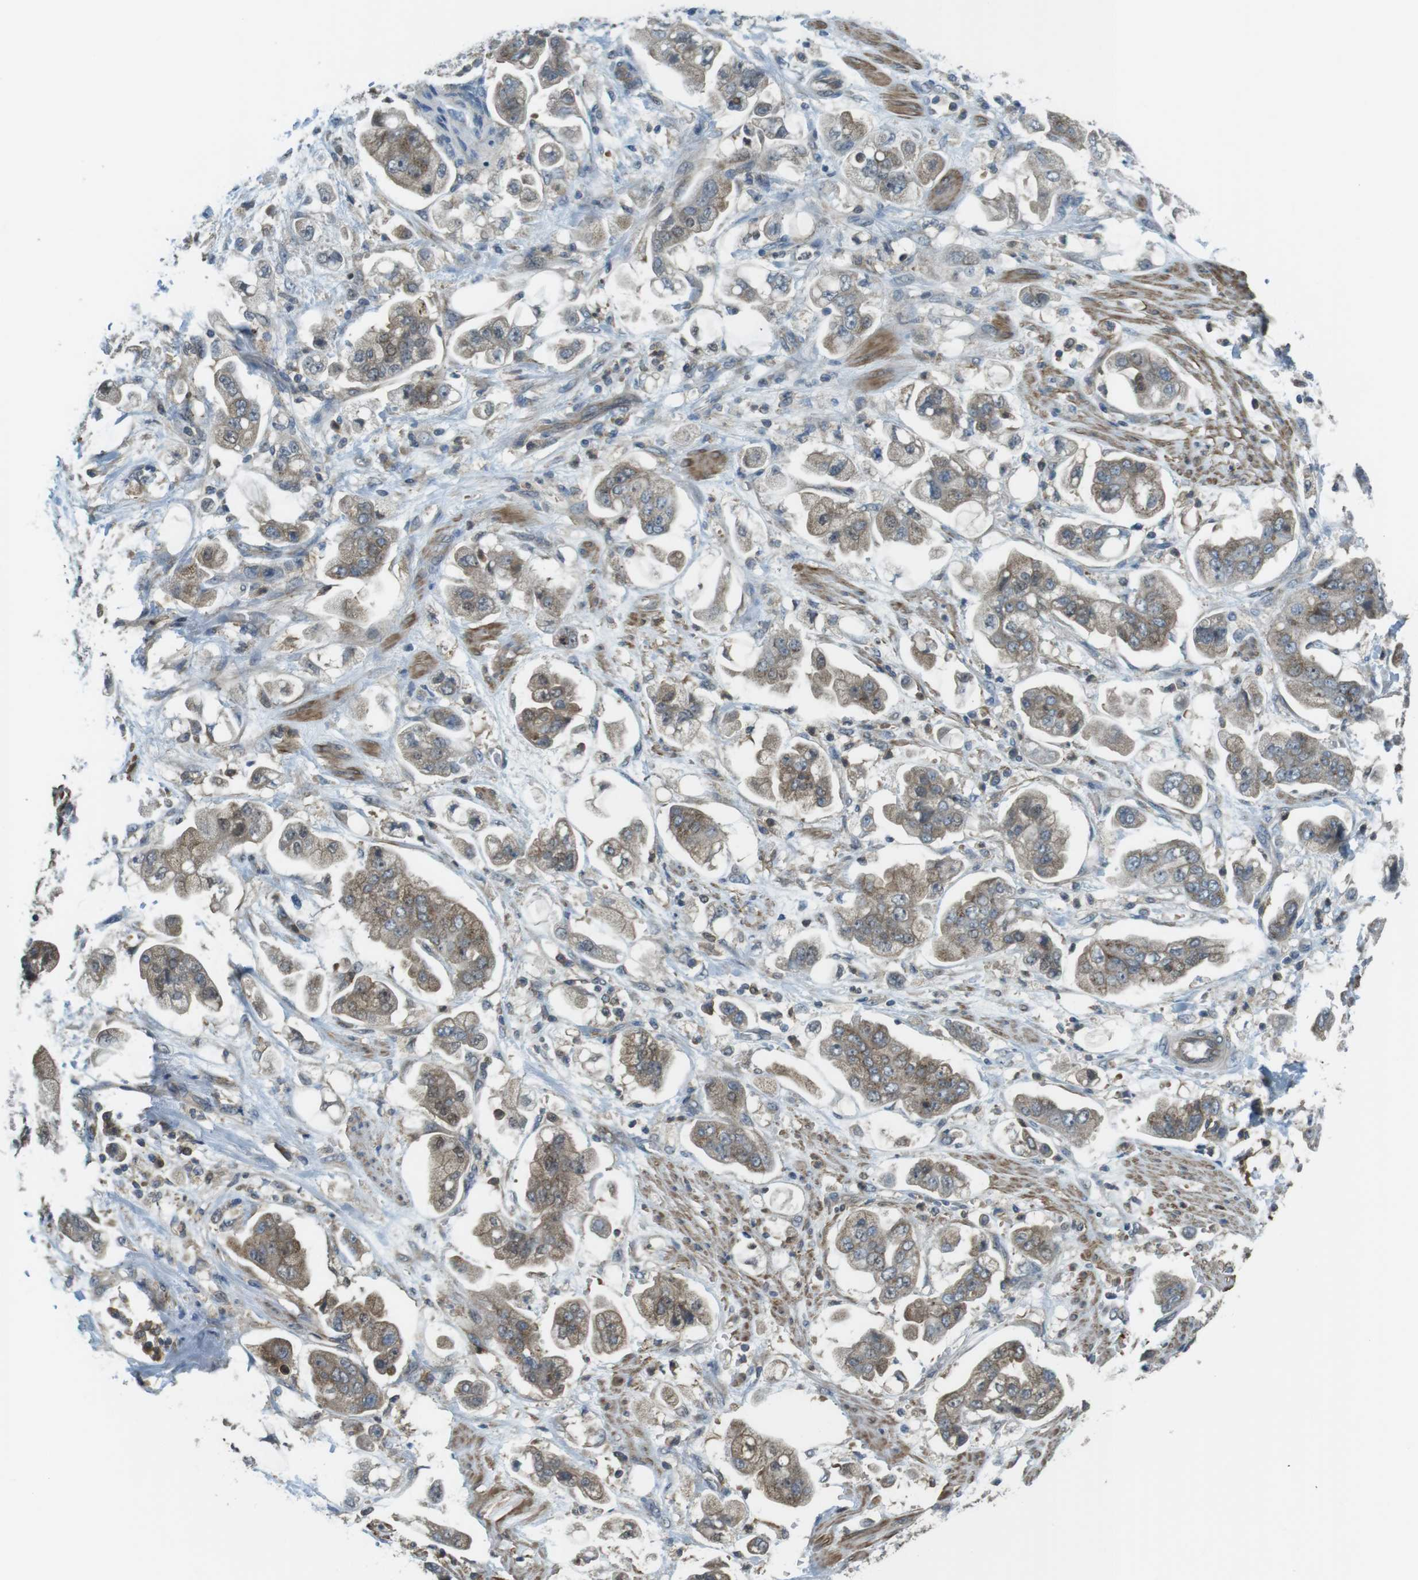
{"staining": {"intensity": "weak", "quantity": ">75%", "location": "cytoplasmic/membranous"}, "tissue": "stomach cancer", "cell_type": "Tumor cells", "image_type": "cancer", "snomed": [{"axis": "morphology", "description": "Adenocarcinoma, NOS"}, {"axis": "topography", "description": "Stomach"}], "caption": "Immunohistochemistry staining of adenocarcinoma (stomach), which shows low levels of weak cytoplasmic/membranous expression in approximately >75% of tumor cells indicating weak cytoplasmic/membranous protein expression. The staining was performed using DAB (3,3'-diaminobenzidine) (brown) for protein detection and nuclei were counterstained in hematoxylin (blue).", "gene": "LRRC3B", "patient": {"sex": "male", "age": 62}}